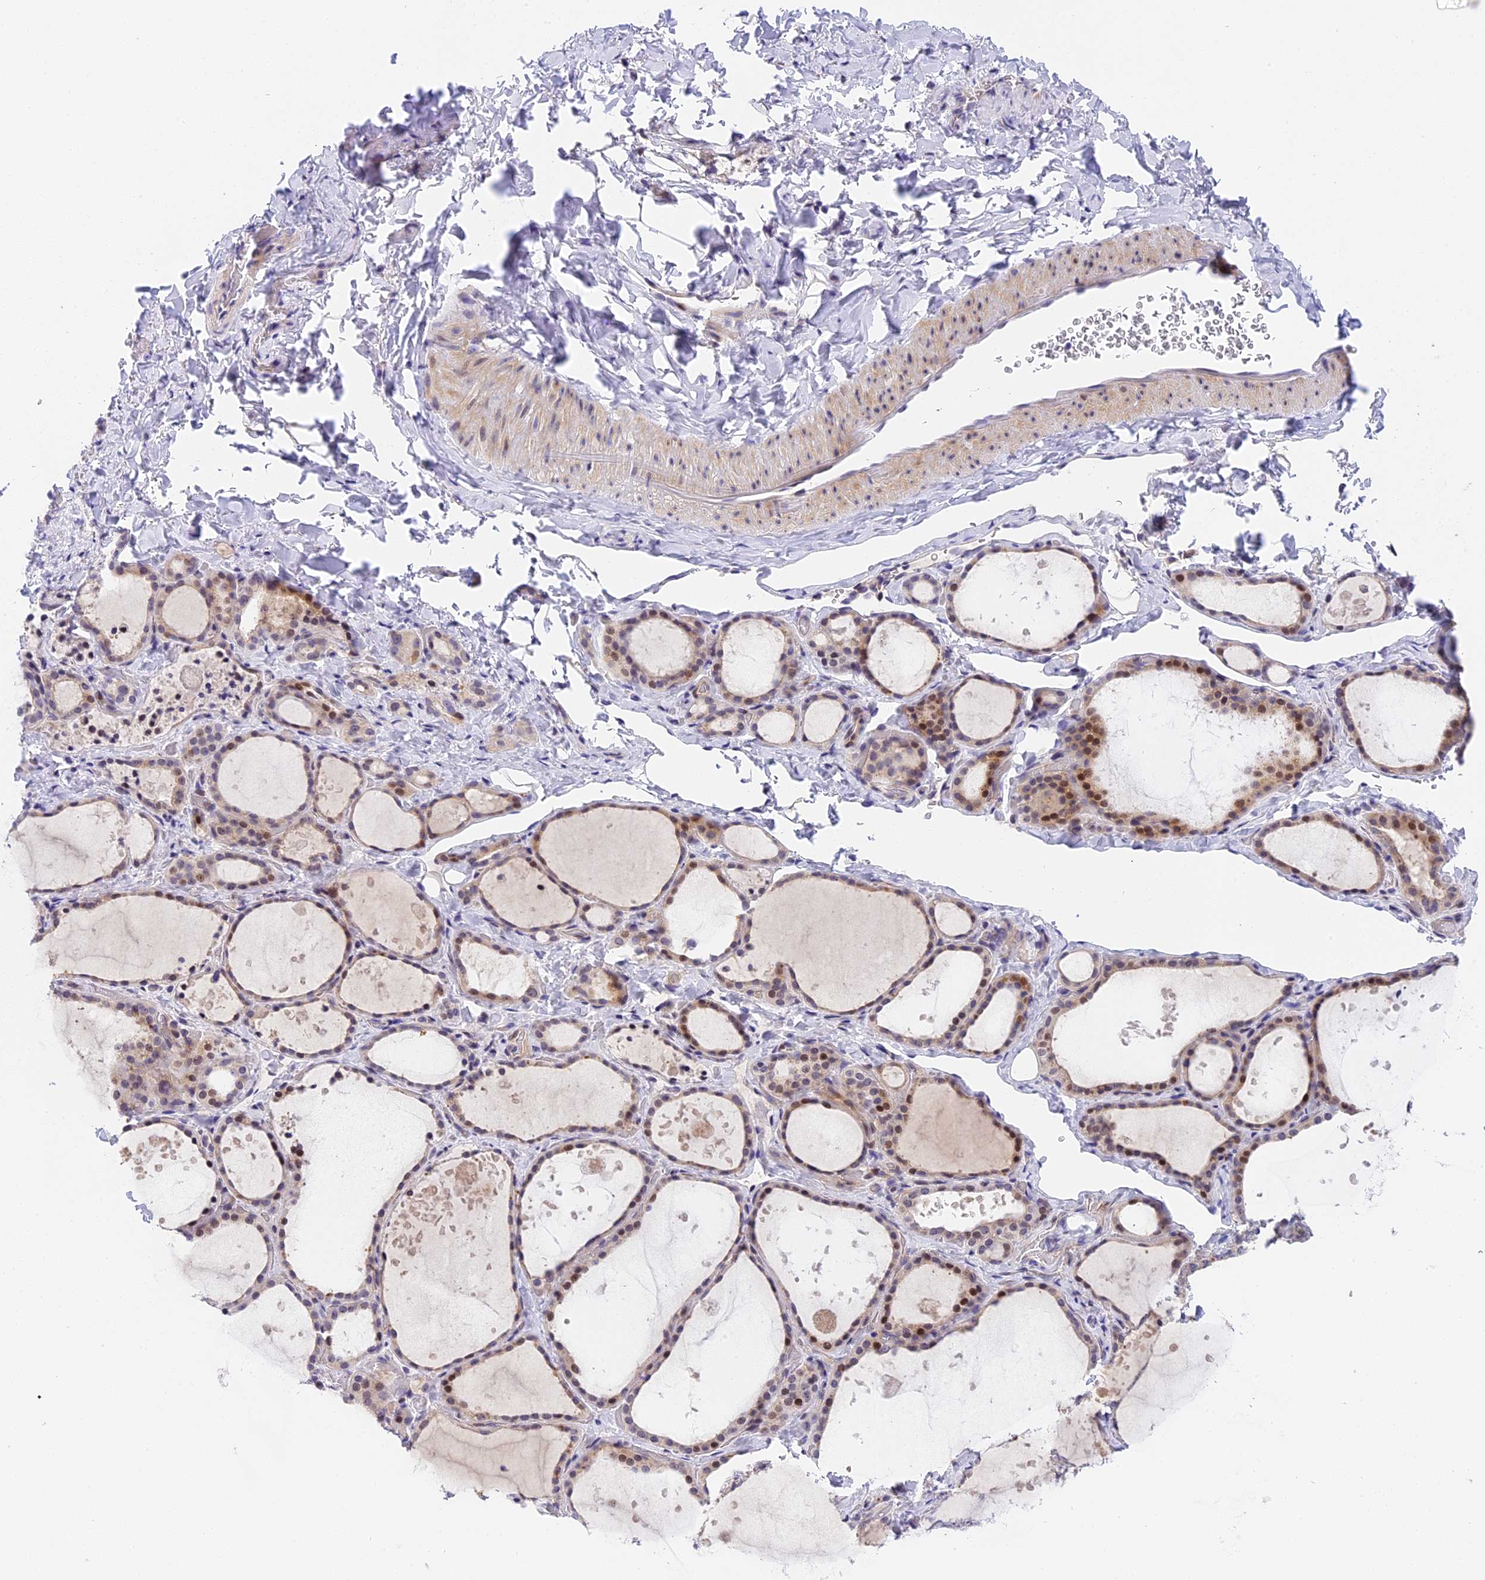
{"staining": {"intensity": "moderate", "quantity": "25%-75%", "location": "nuclear"}, "tissue": "thyroid gland", "cell_type": "Glandular cells", "image_type": "normal", "snomed": [{"axis": "morphology", "description": "Normal tissue, NOS"}, {"axis": "topography", "description": "Thyroid gland"}], "caption": "Immunohistochemical staining of benign thyroid gland exhibits 25%-75% levels of moderate nuclear protein staining in about 25%-75% of glandular cells. The staining is performed using DAB brown chromogen to label protein expression. The nuclei are counter-stained blue using hematoxylin.", "gene": "MIDN", "patient": {"sex": "female", "age": 44}}